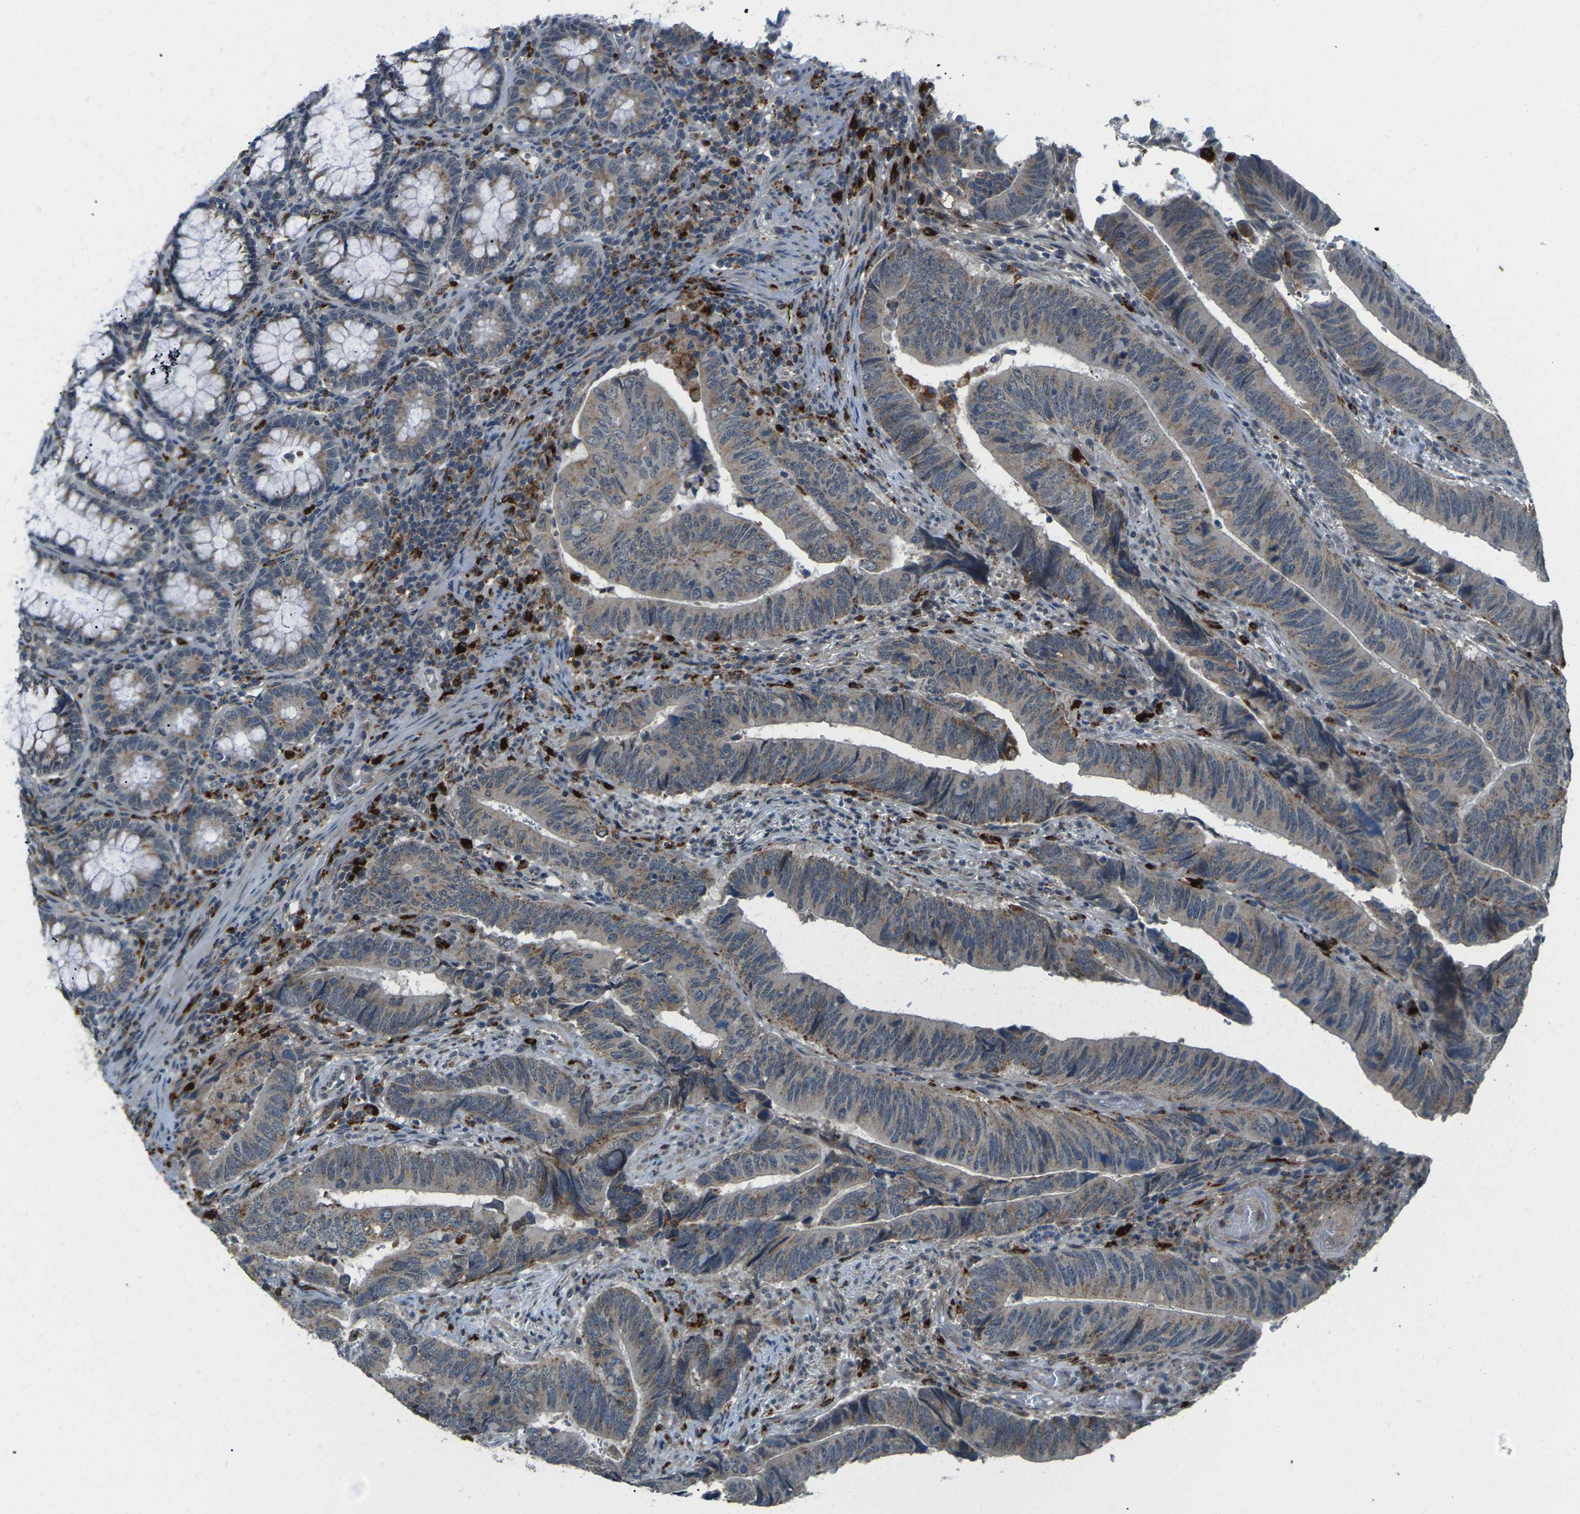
{"staining": {"intensity": "weak", "quantity": "25%-75%", "location": "cytoplasmic/membranous"}, "tissue": "colorectal cancer", "cell_type": "Tumor cells", "image_type": "cancer", "snomed": [{"axis": "morphology", "description": "Normal tissue, NOS"}, {"axis": "morphology", "description": "Adenocarcinoma, NOS"}, {"axis": "topography", "description": "Colon"}], "caption": "Protein staining displays weak cytoplasmic/membranous staining in approximately 25%-75% of tumor cells in colorectal adenocarcinoma.", "gene": "SLC31A2", "patient": {"sex": "male", "age": 56}}